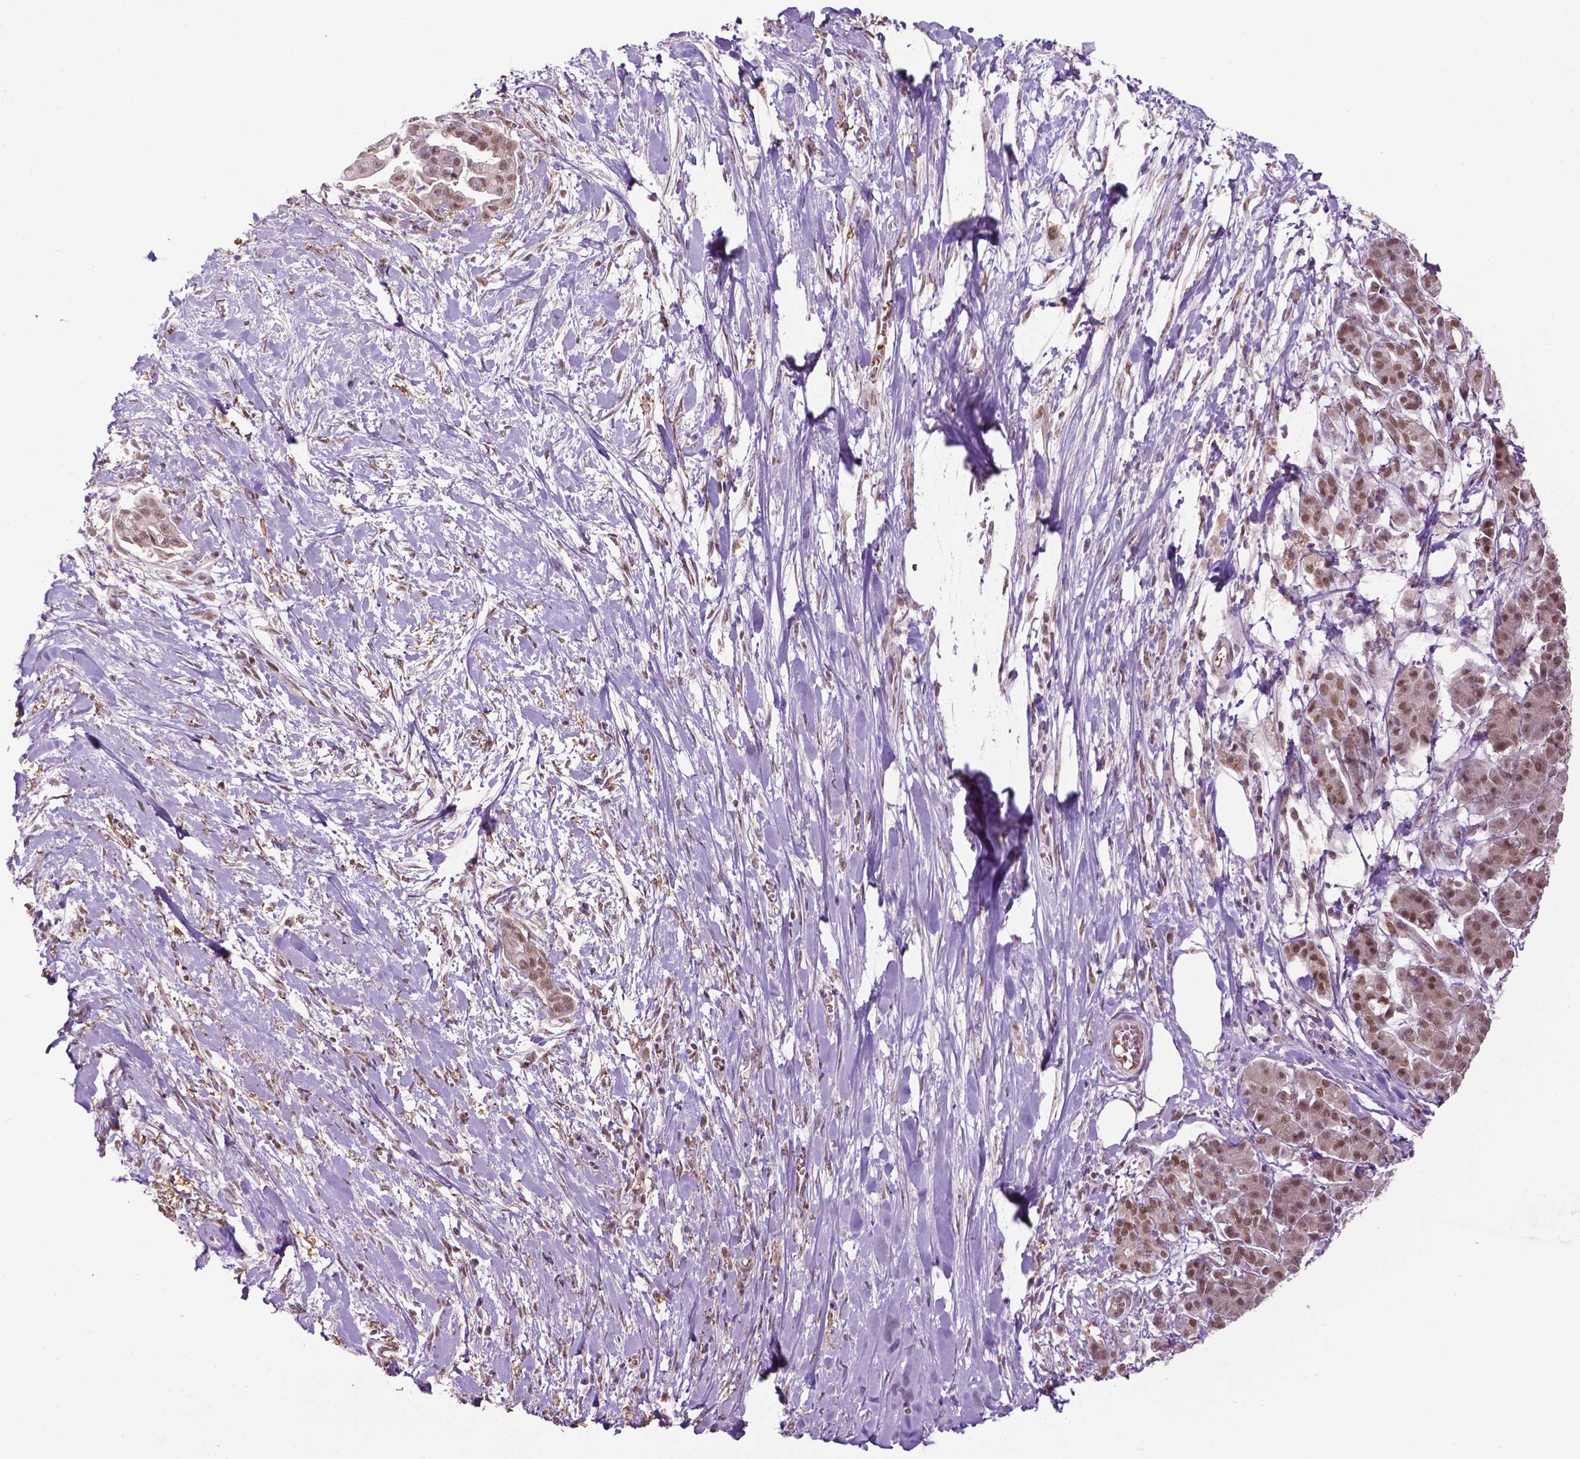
{"staining": {"intensity": "moderate", "quantity": ">75%", "location": "nuclear"}, "tissue": "pancreatic cancer", "cell_type": "Tumor cells", "image_type": "cancer", "snomed": [{"axis": "morphology", "description": "Normal tissue, NOS"}, {"axis": "morphology", "description": "Adenocarcinoma, NOS"}, {"axis": "topography", "description": "Lymph node"}, {"axis": "topography", "description": "Pancreas"}], "caption": "Pancreatic cancer (adenocarcinoma) stained with a protein marker demonstrates moderate staining in tumor cells.", "gene": "UBQLN4", "patient": {"sex": "female", "age": 58}}